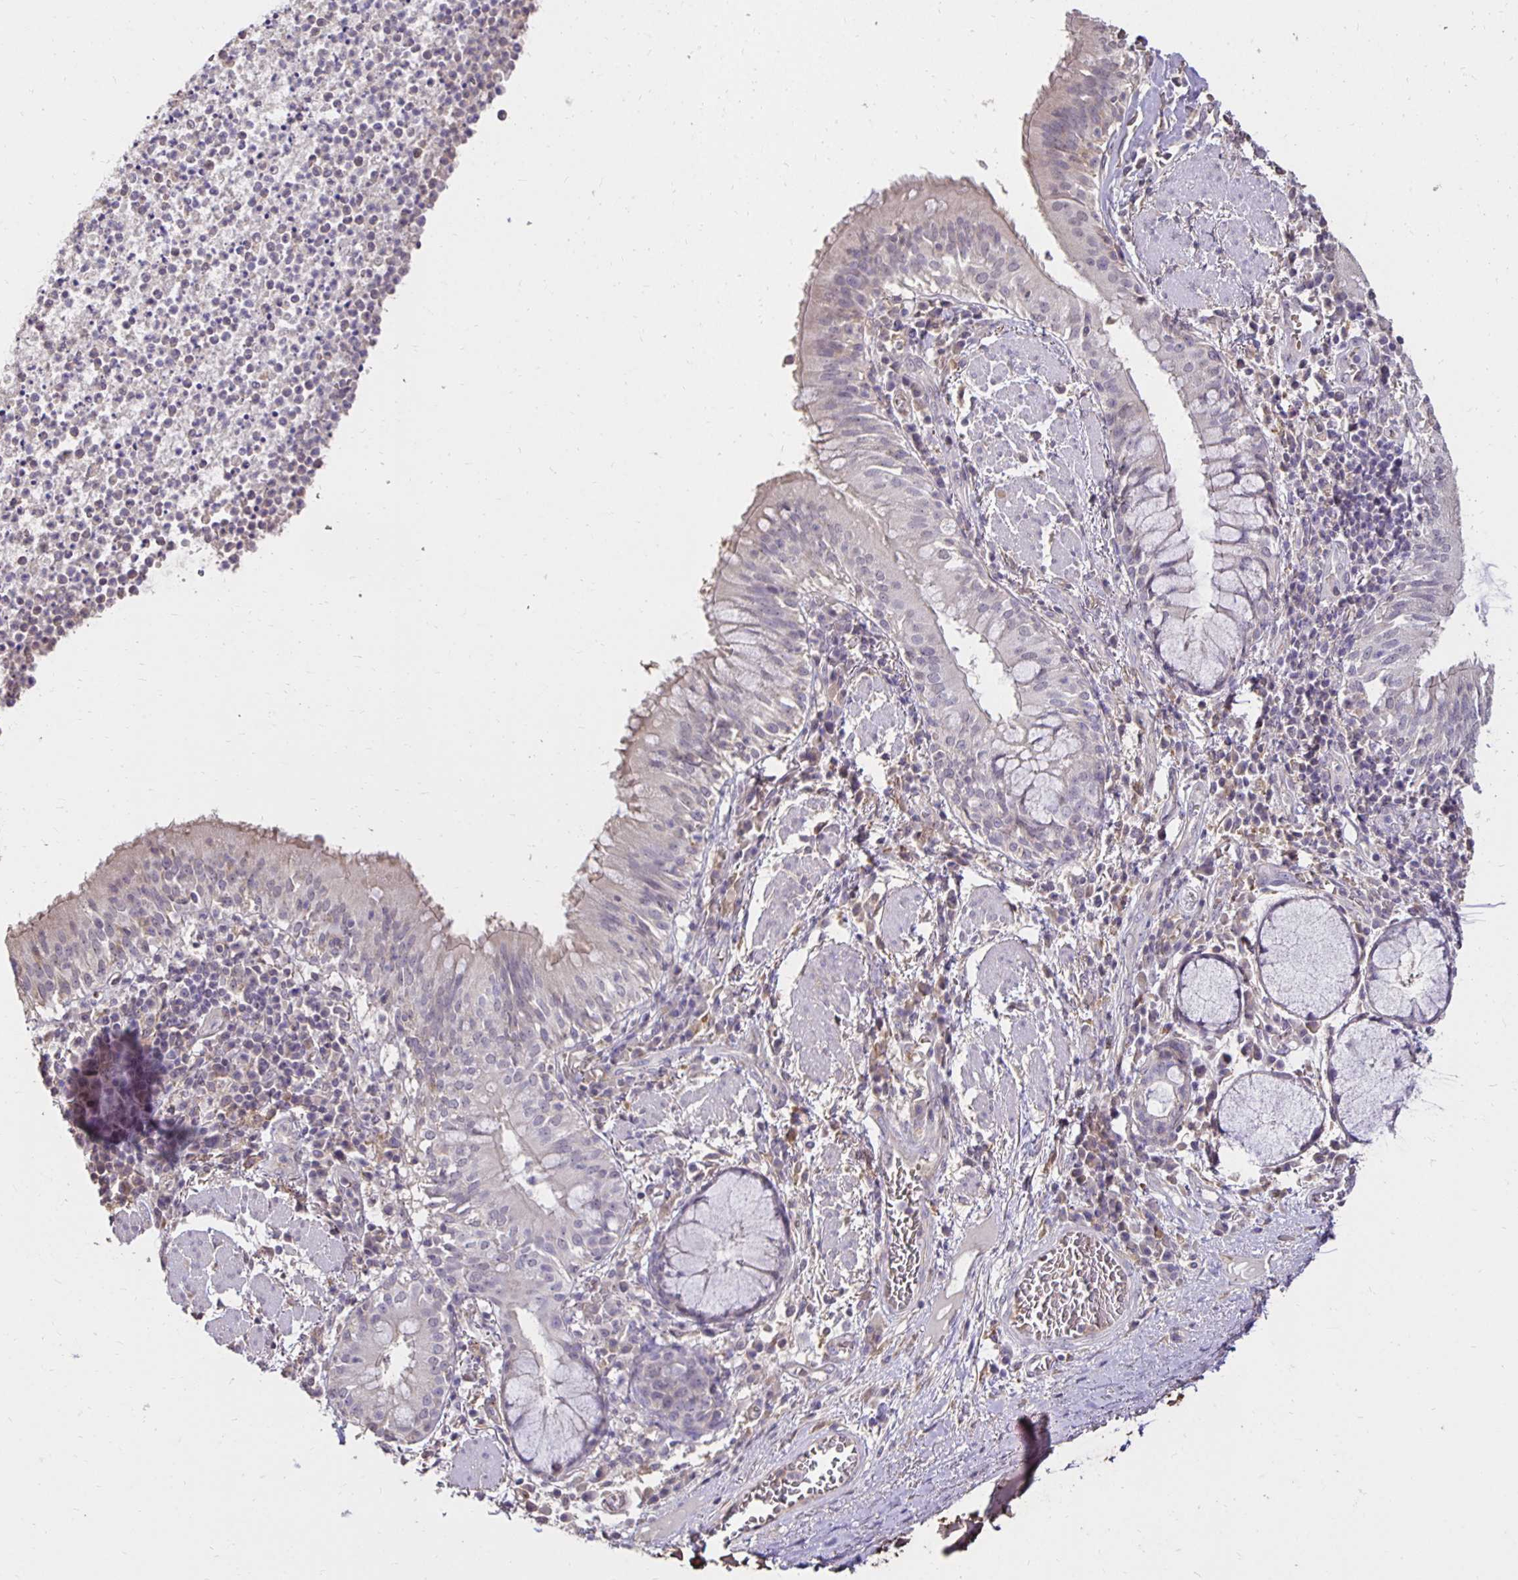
{"staining": {"intensity": "negative", "quantity": "none", "location": "none"}, "tissue": "bronchus", "cell_type": "Respiratory epithelial cells", "image_type": "normal", "snomed": [{"axis": "morphology", "description": "Normal tissue, NOS"}, {"axis": "topography", "description": "Lymph node"}, {"axis": "topography", "description": "Bronchus"}], "caption": "The image exhibits no significant positivity in respiratory epithelial cells of bronchus.", "gene": "PNPLA3", "patient": {"sex": "male", "age": 56}}